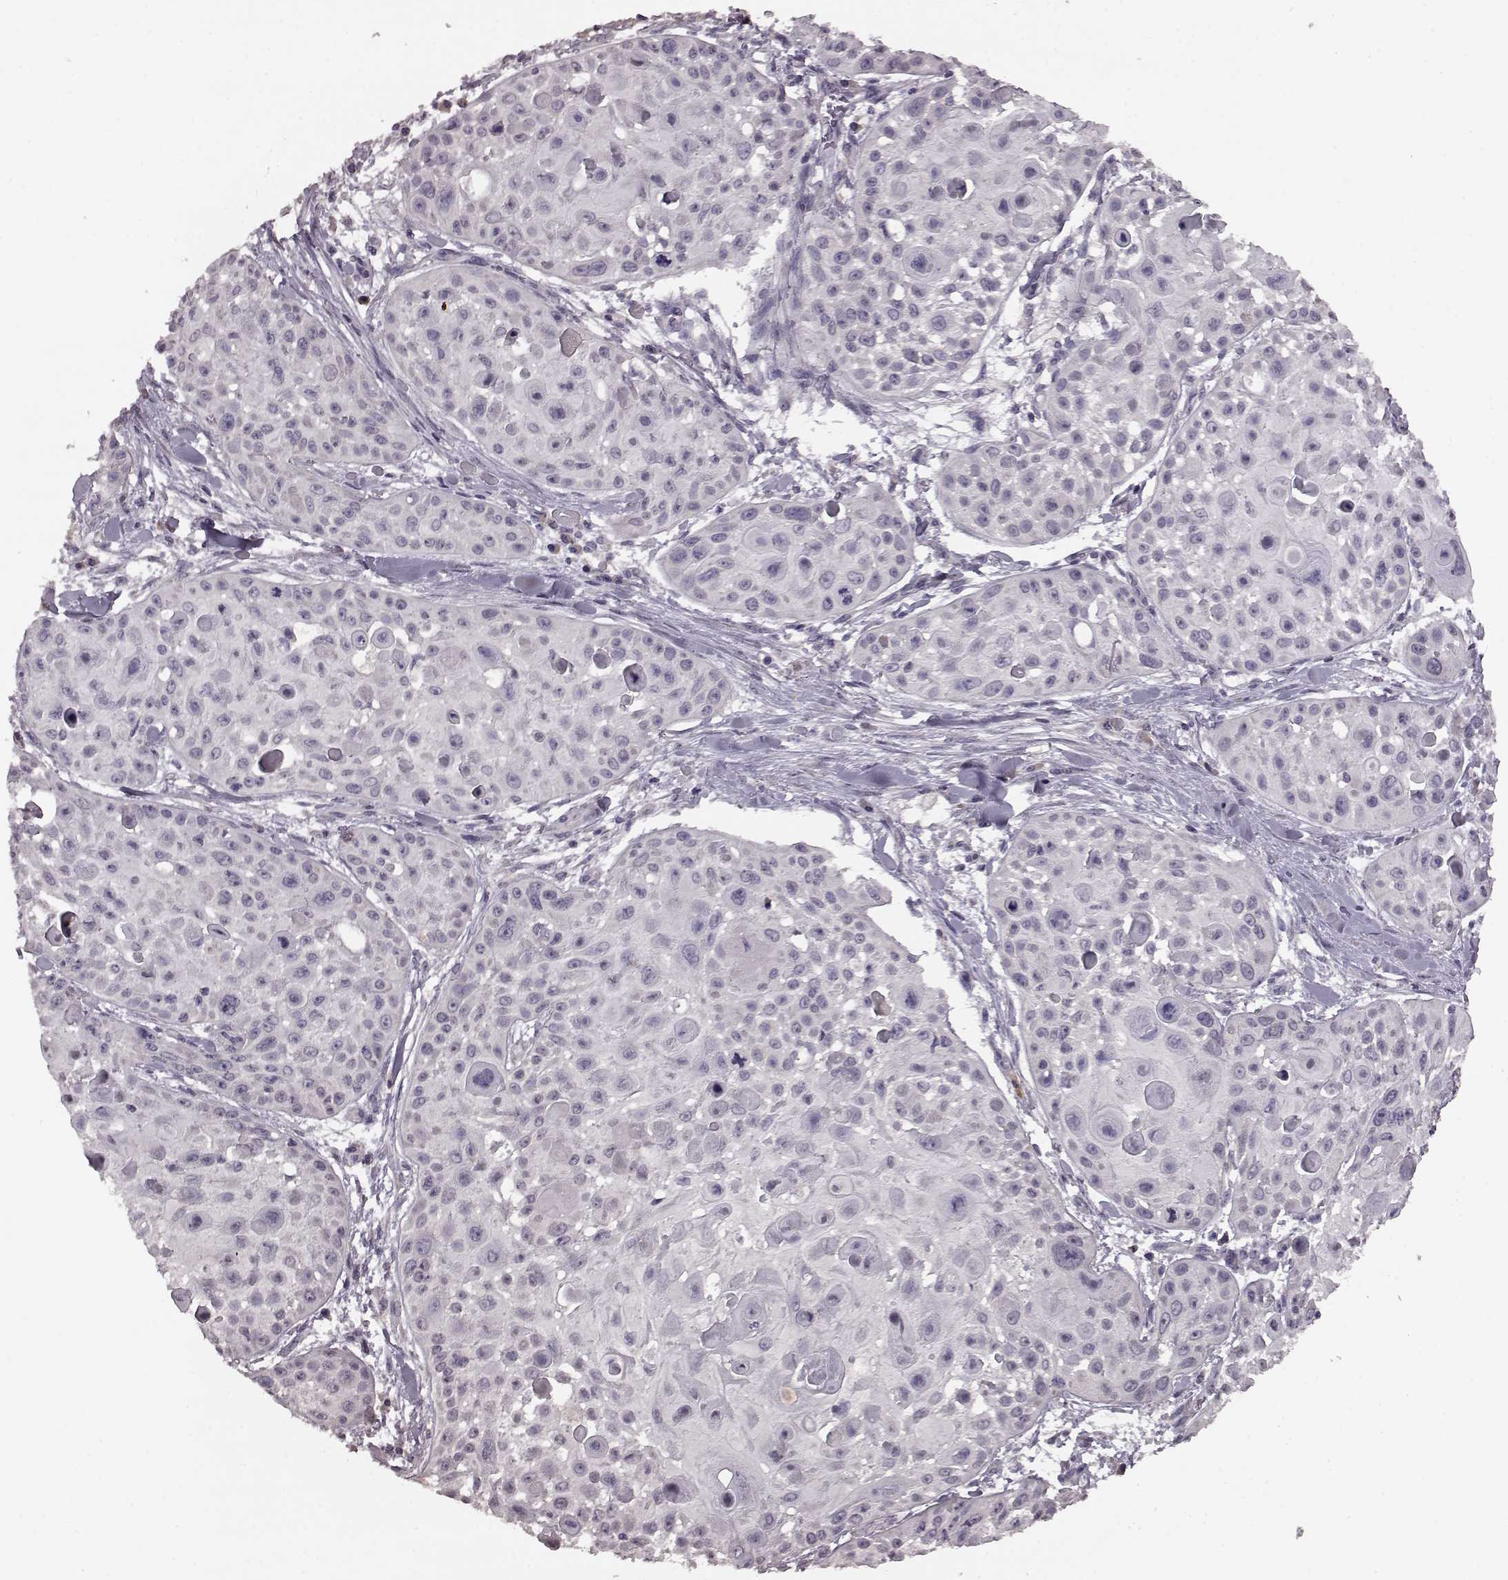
{"staining": {"intensity": "negative", "quantity": "none", "location": "none"}, "tissue": "skin cancer", "cell_type": "Tumor cells", "image_type": "cancer", "snomed": [{"axis": "morphology", "description": "Squamous cell carcinoma, NOS"}, {"axis": "topography", "description": "Skin"}, {"axis": "topography", "description": "Anal"}], "caption": "High magnification brightfield microscopy of skin cancer (squamous cell carcinoma) stained with DAB (3,3'-diaminobenzidine) (brown) and counterstained with hematoxylin (blue): tumor cells show no significant expression.", "gene": "SLC52A3", "patient": {"sex": "female", "age": 75}}